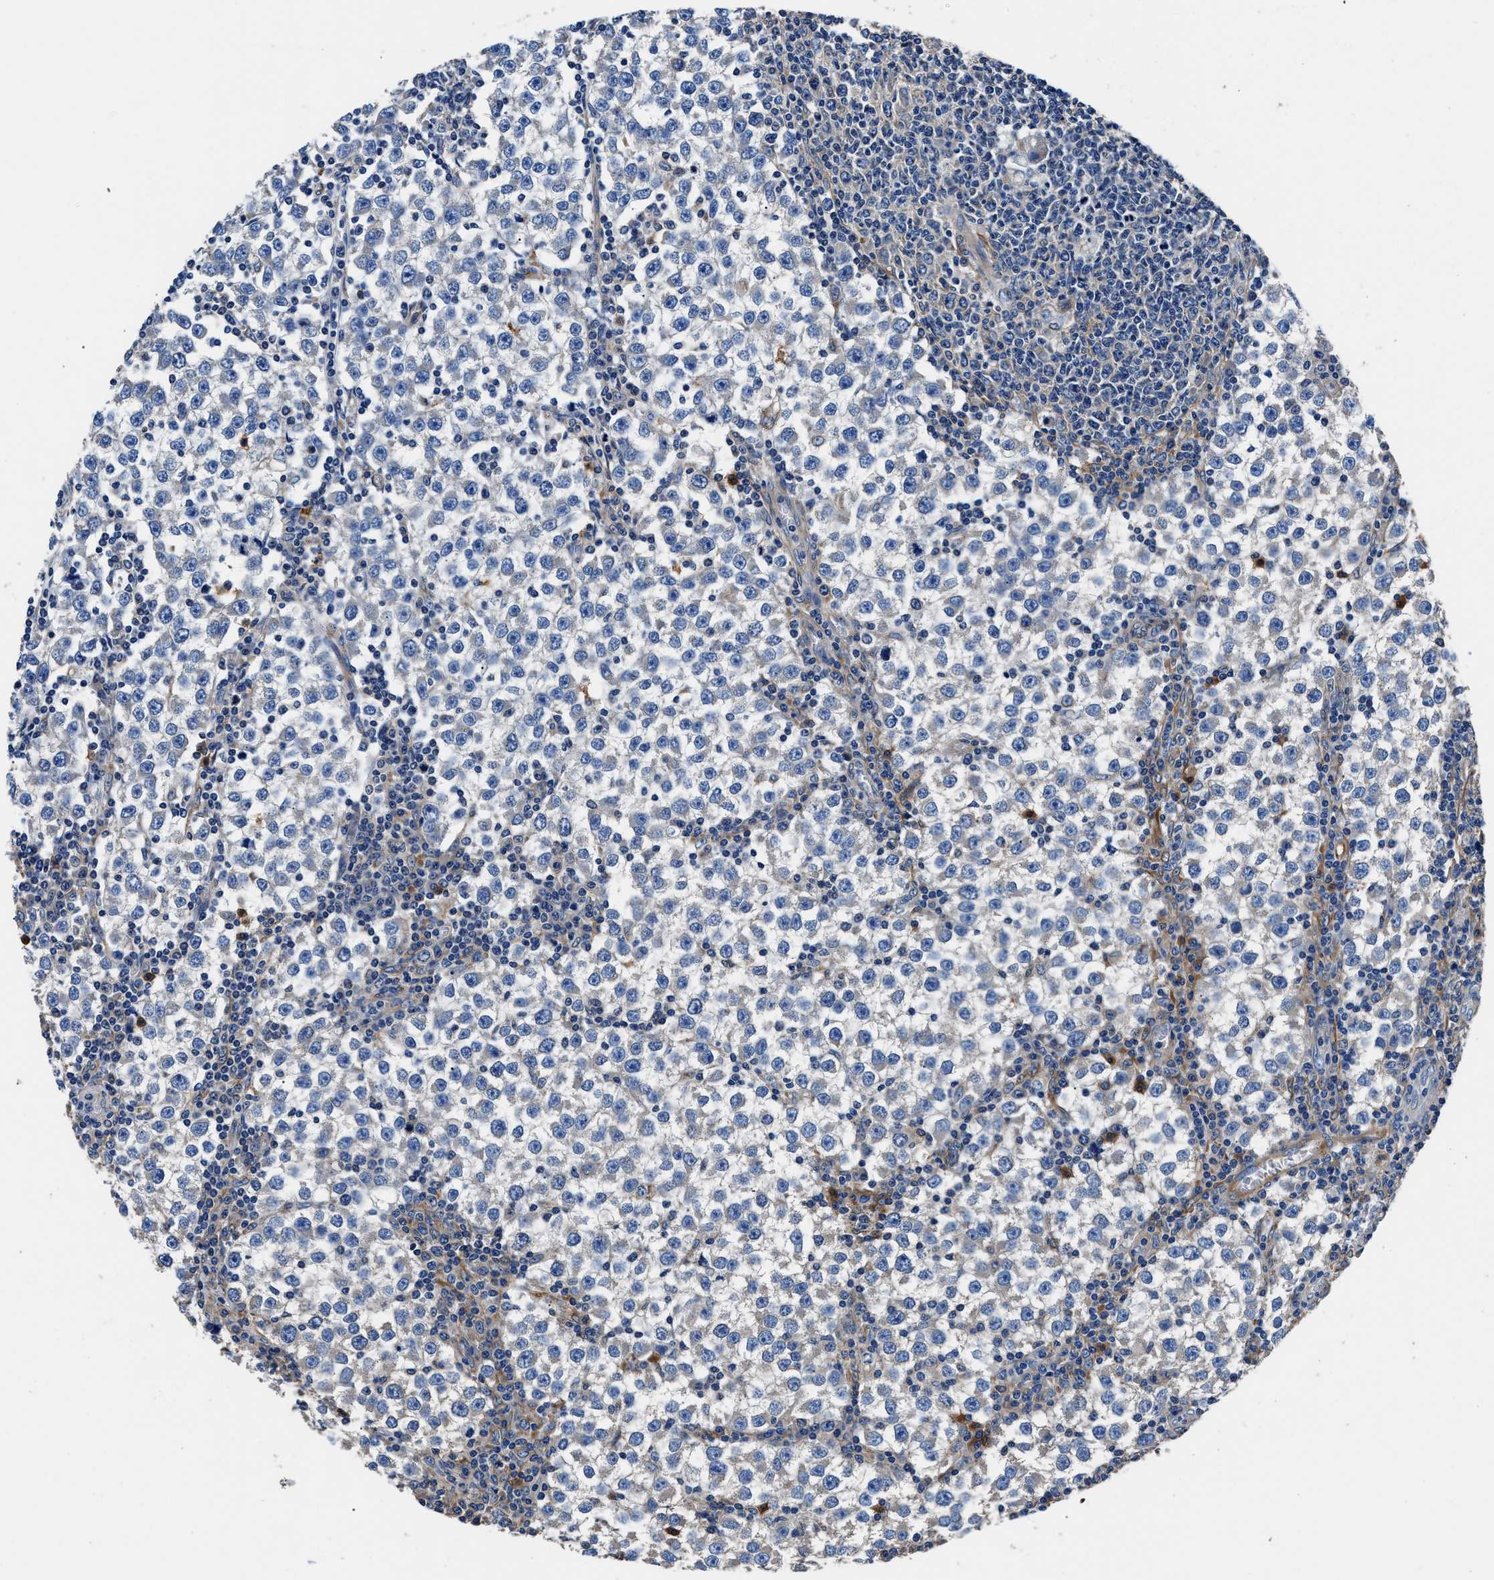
{"staining": {"intensity": "negative", "quantity": "none", "location": "none"}, "tissue": "testis cancer", "cell_type": "Tumor cells", "image_type": "cancer", "snomed": [{"axis": "morphology", "description": "Seminoma, NOS"}, {"axis": "topography", "description": "Testis"}], "caption": "DAB immunohistochemical staining of human testis cancer exhibits no significant expression in tumor cells.", "gene": "NEU1", "patient": {"sex": "male", "age": 65}}